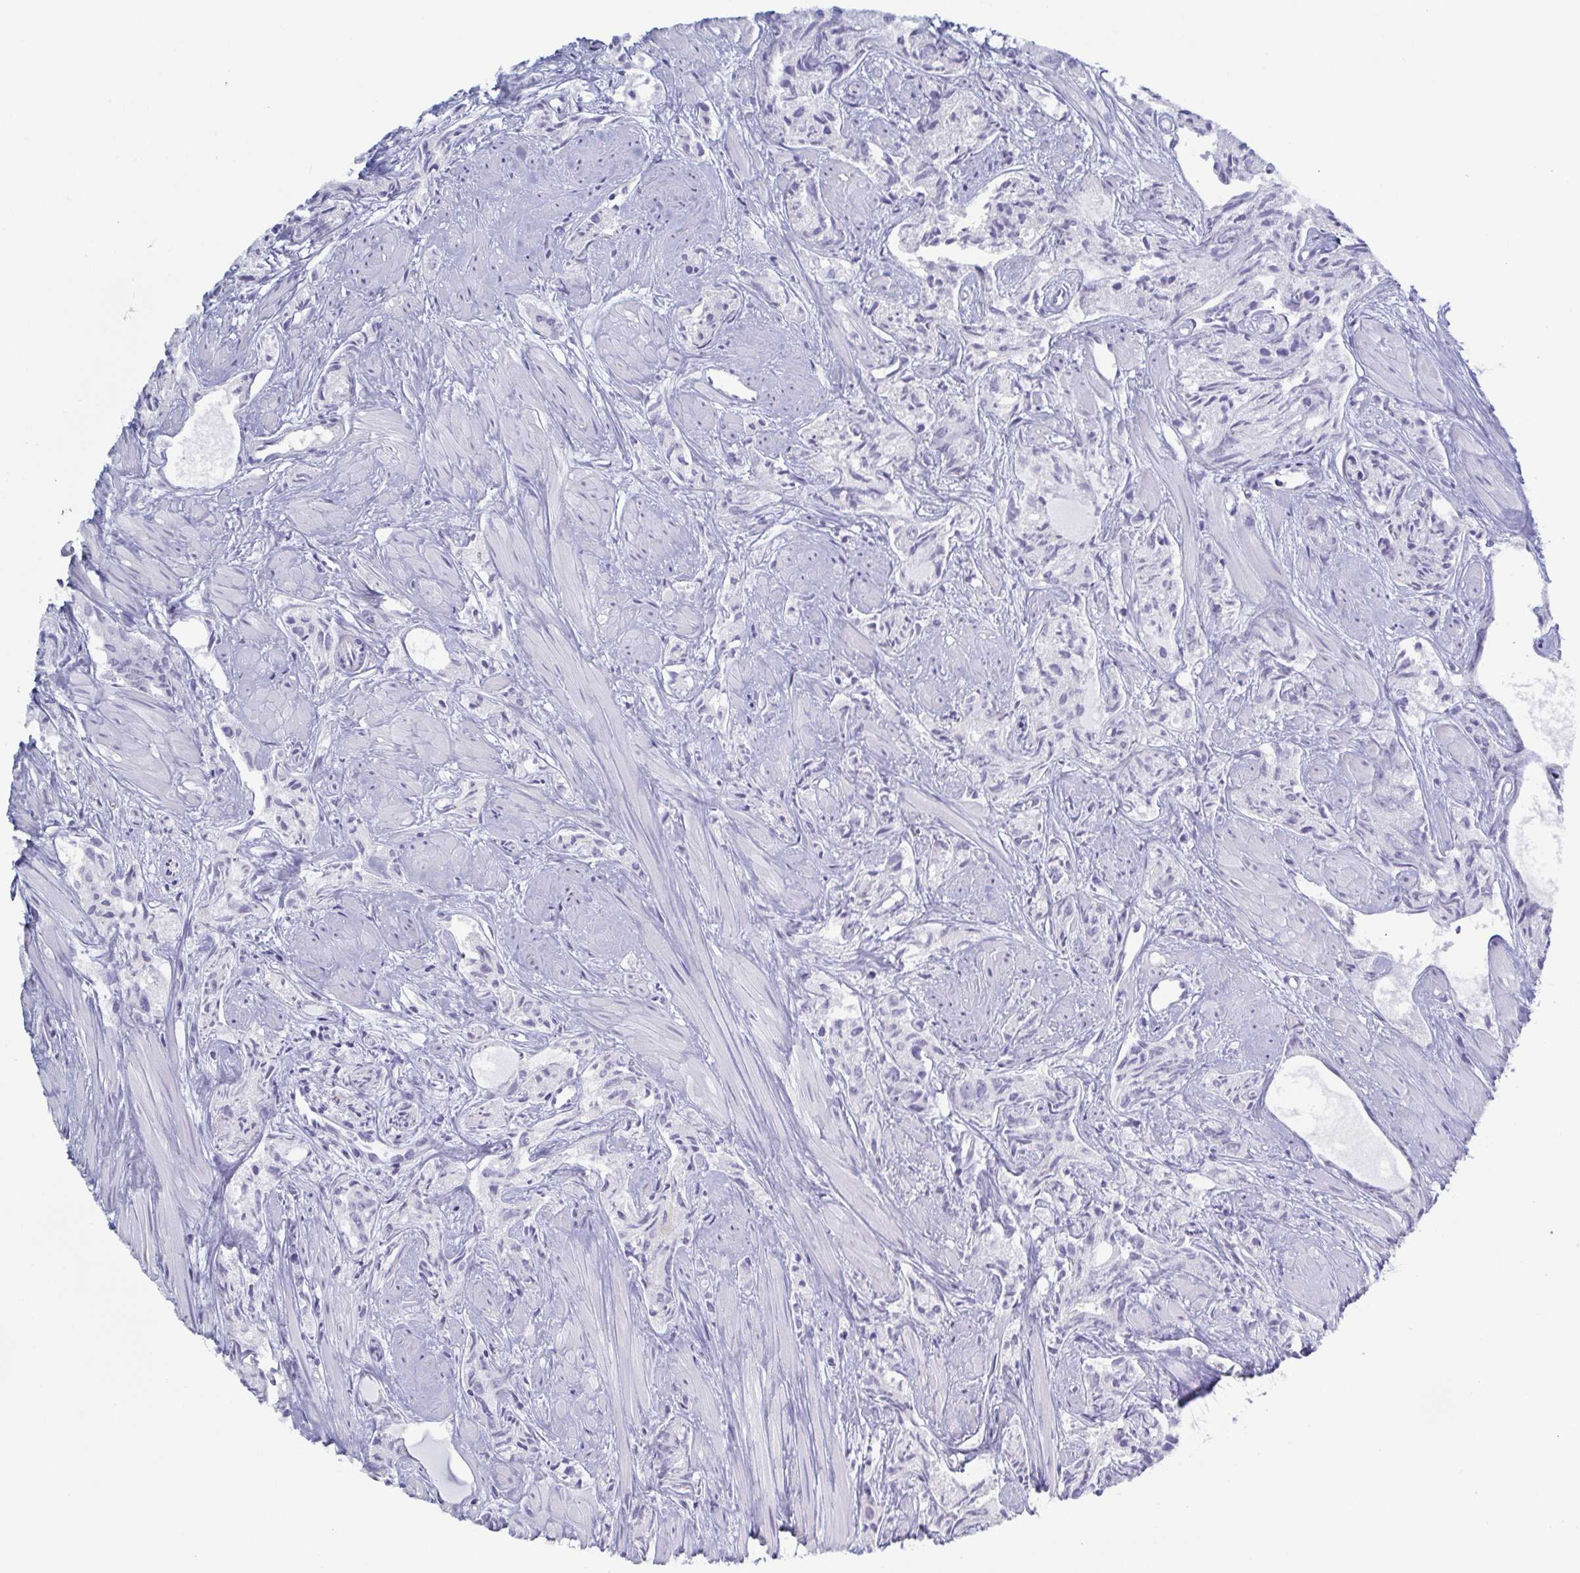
{"staining": {"intensity": "negative", "quantity": "none", "location": "none"}, "tissue": "prostate cancer", "cell_type": "Tumor cells", "image_type": "cancer", "snomed": [{"axis": "morphology", "description": "Adenocarcinoma, High grade"}, {"axis": "topography", "description": "Prostate"}], "caption": "Prostate cancer (high-grade adenocarcinoma) stained for a protein using immunohistochemistry exhibits no staining tumor cells.", "gene": "DYNC1I1", "patient": {"sex": "male", "age": 58}}